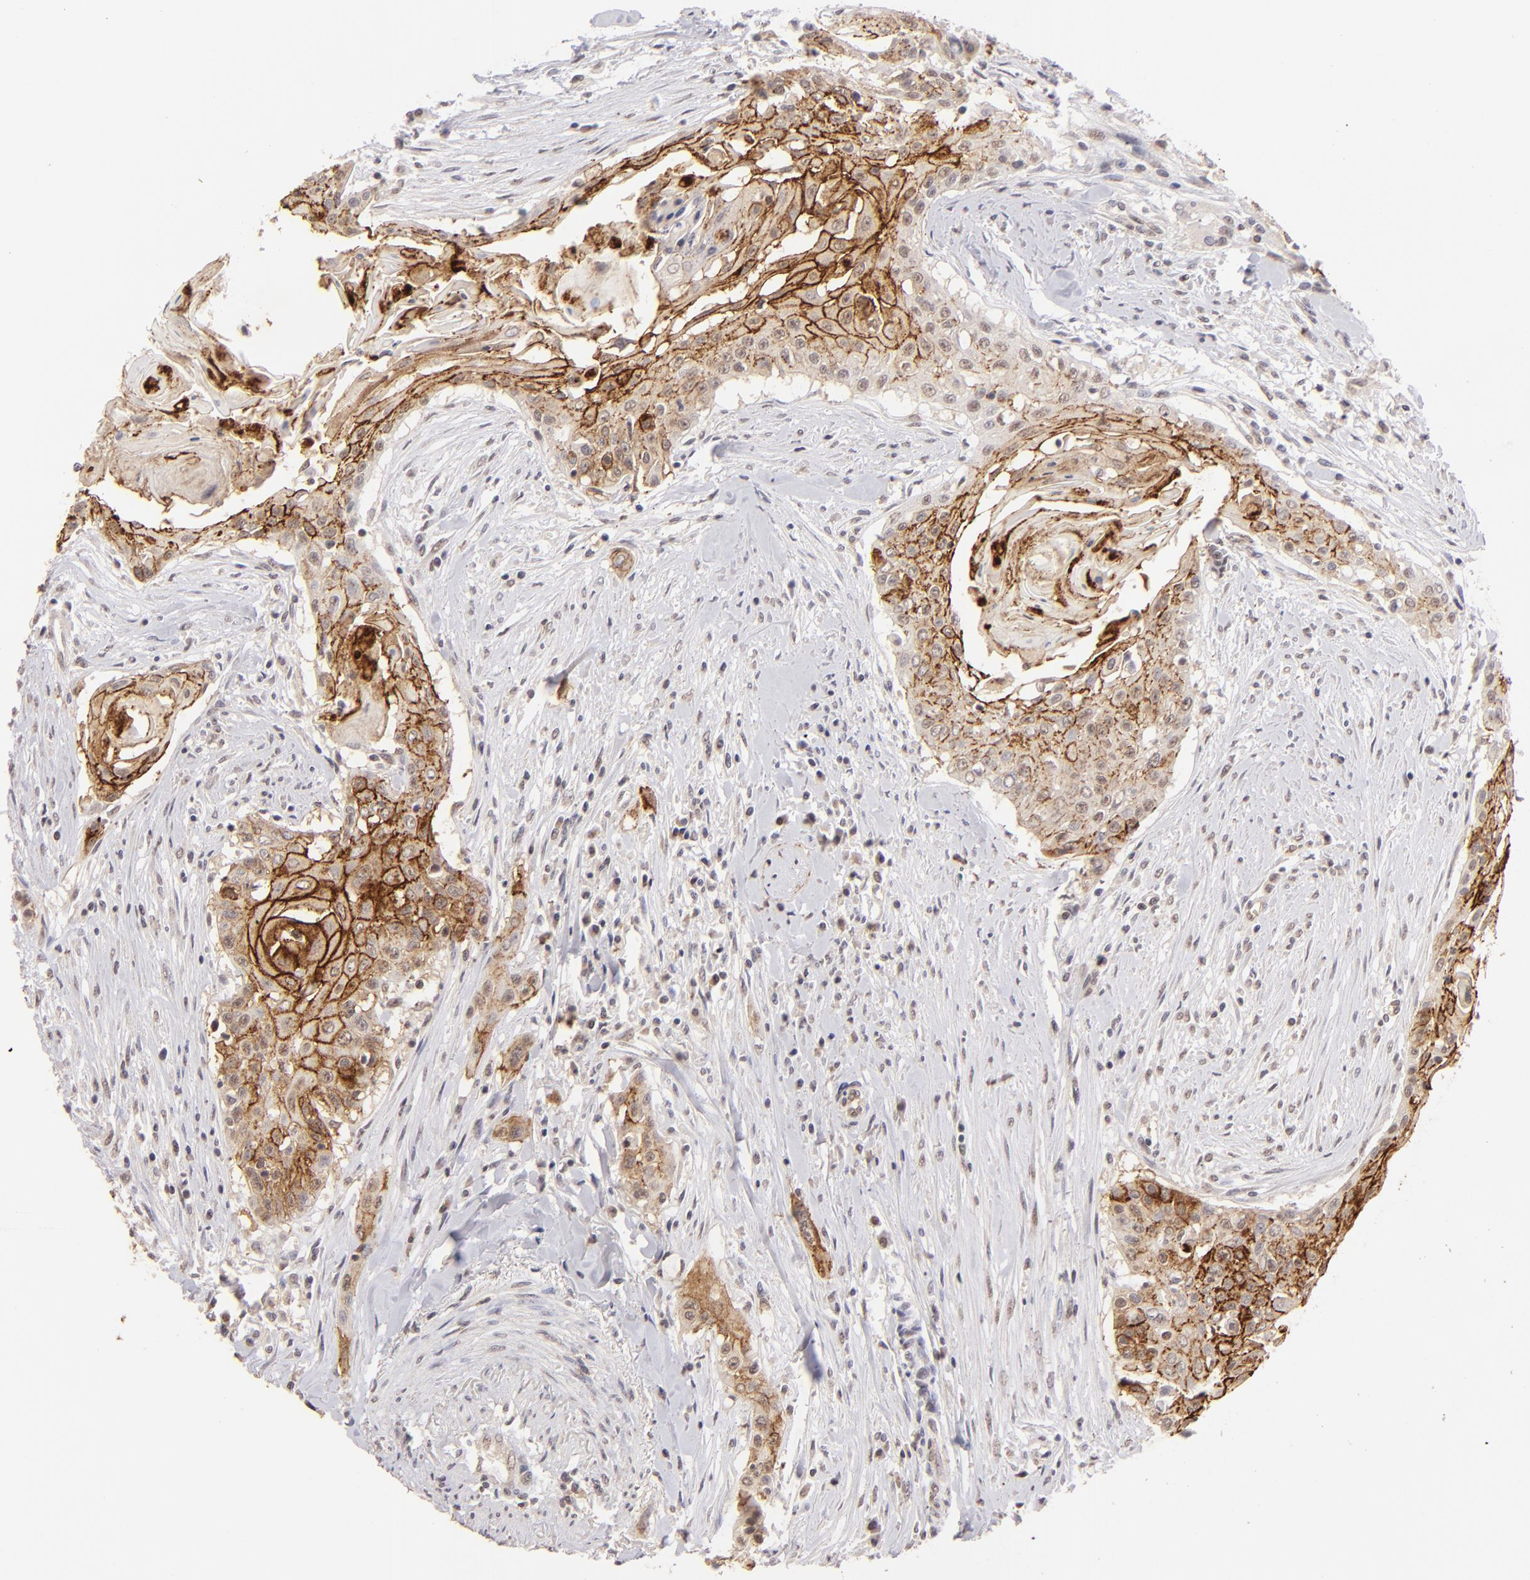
{"staining": {"intensity": "moderate", "quantity": ">75%", "location": "cytoplasmic/membranous"}, "tissue": "head and neck cancer", "cell_type": "Tumor cells", "image_type": "cancer", "snomed": [{"axis": "morphology", "description": "Squamous cell carcinoma, NOS"}, {"axis": "morphology", "description": "Squamous cell carcinoma, metastatic, NOS"}, {"axis": "topography", "description": "Lymph node"}, {"axis": "topography", "description": "Salivary gland"}, {"axis": "topography", "description": "Head-Neck"}], "caption": "Head and neck squamous cell carcinoma stained with a brown dye displays moderate cytoplasmic/membranous positive expression in approximately >75% of tumor cells.", "gene": "CLDN1", "patient": {"sex": "female", "age": 74}}